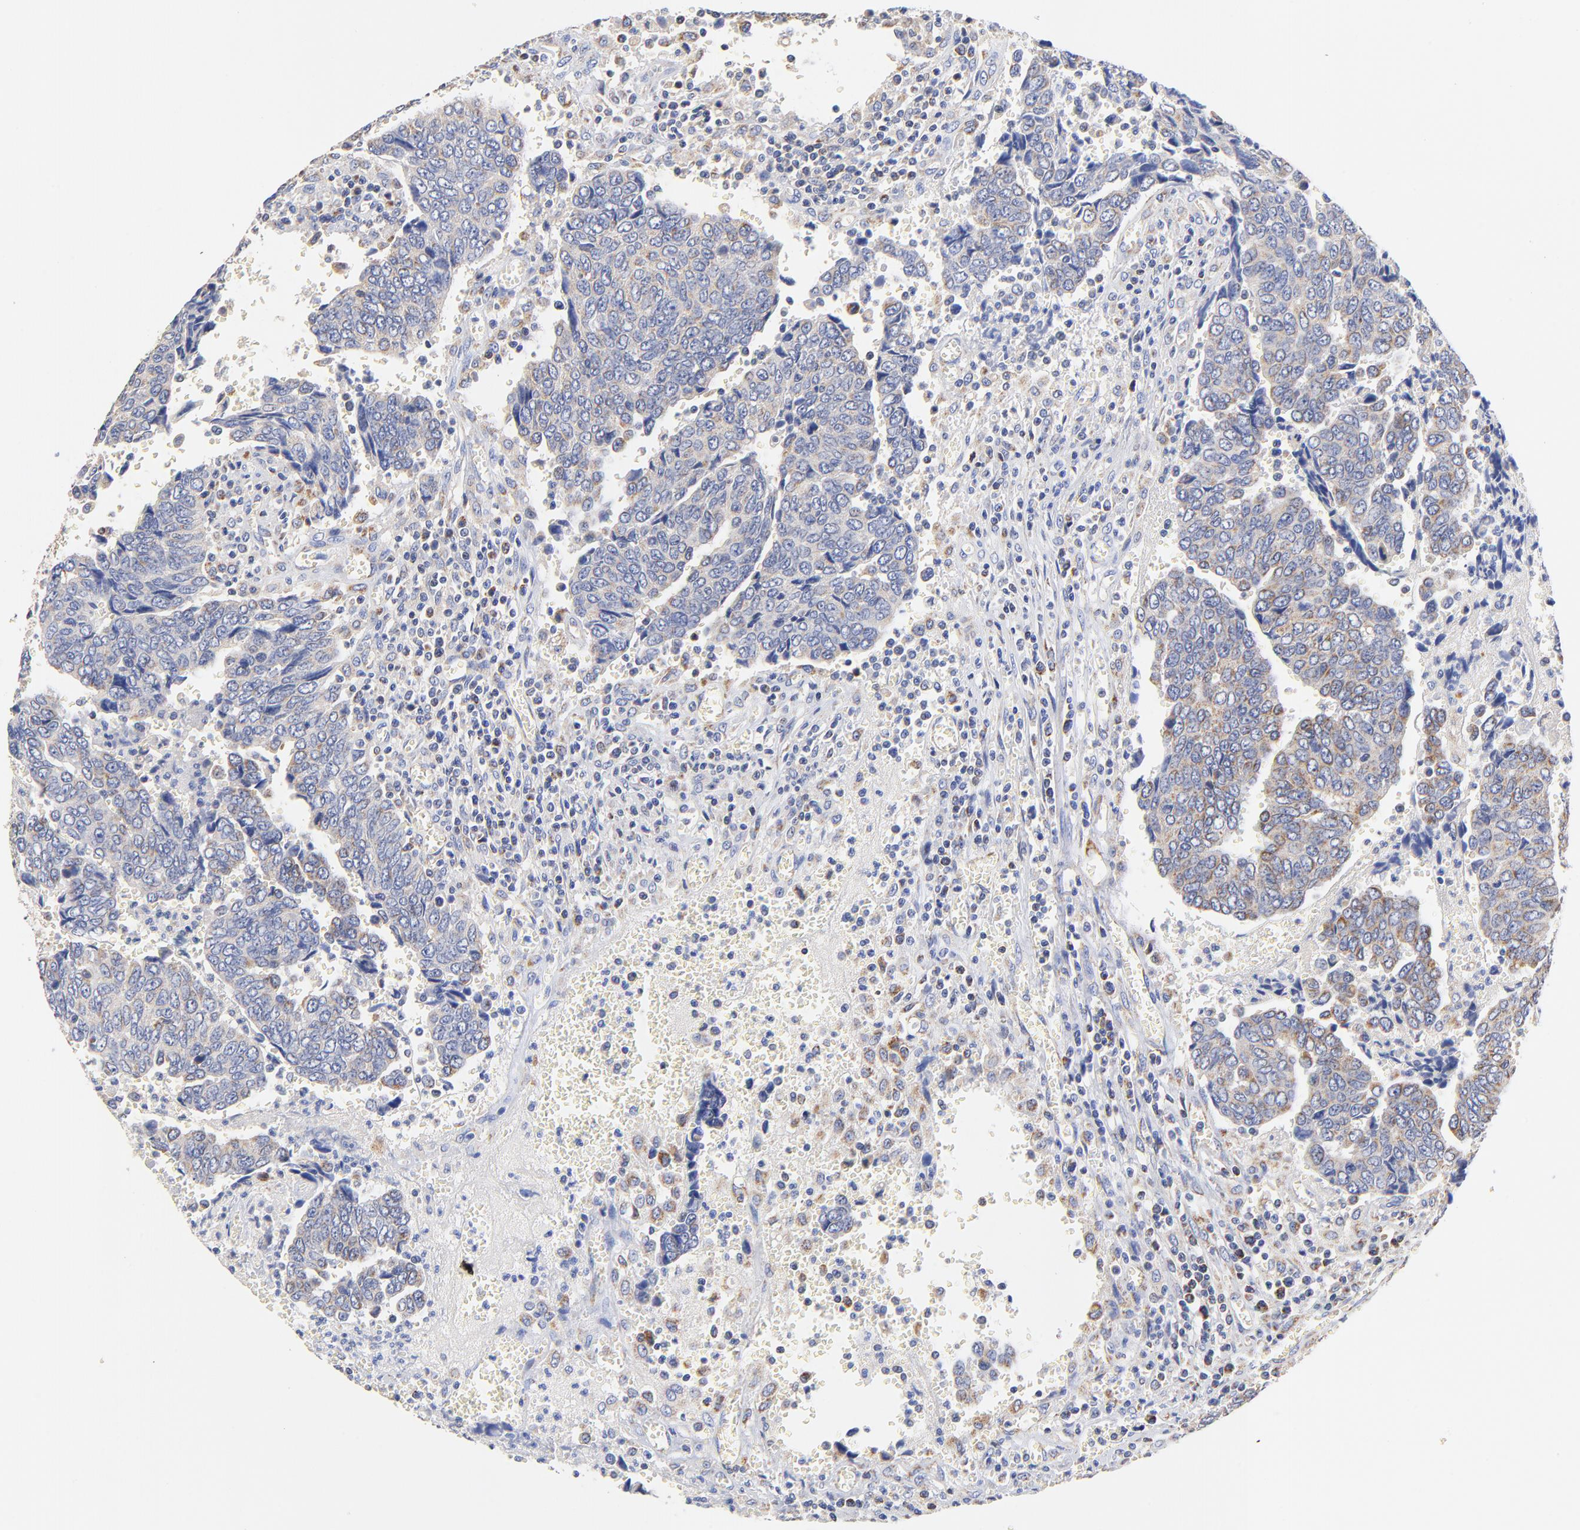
{"staining": {"intensity": "moderate", "quantity": "25%-75%", "location": "cytoplasmic/membranous"}, "tissue": "urothelial cancer", "cell_type": "Tumor cells", "image_type": "cancer", "snomed": [{"axis": "morphology", "description": "Urothelial carcinoma, High grade"}, {"axis": "topography", "description": "Urinary bladder"}], "caption": "Protein staining of urothelial cancer tissue reveals moderate cytoplasmic/membranous staining in about 25%-75% of tumor cells. (DAB IHC with brightfield microscopy, high magnification).", "gene": "ATP5F1D", "patient": {"sex": "male", "age": 86}}